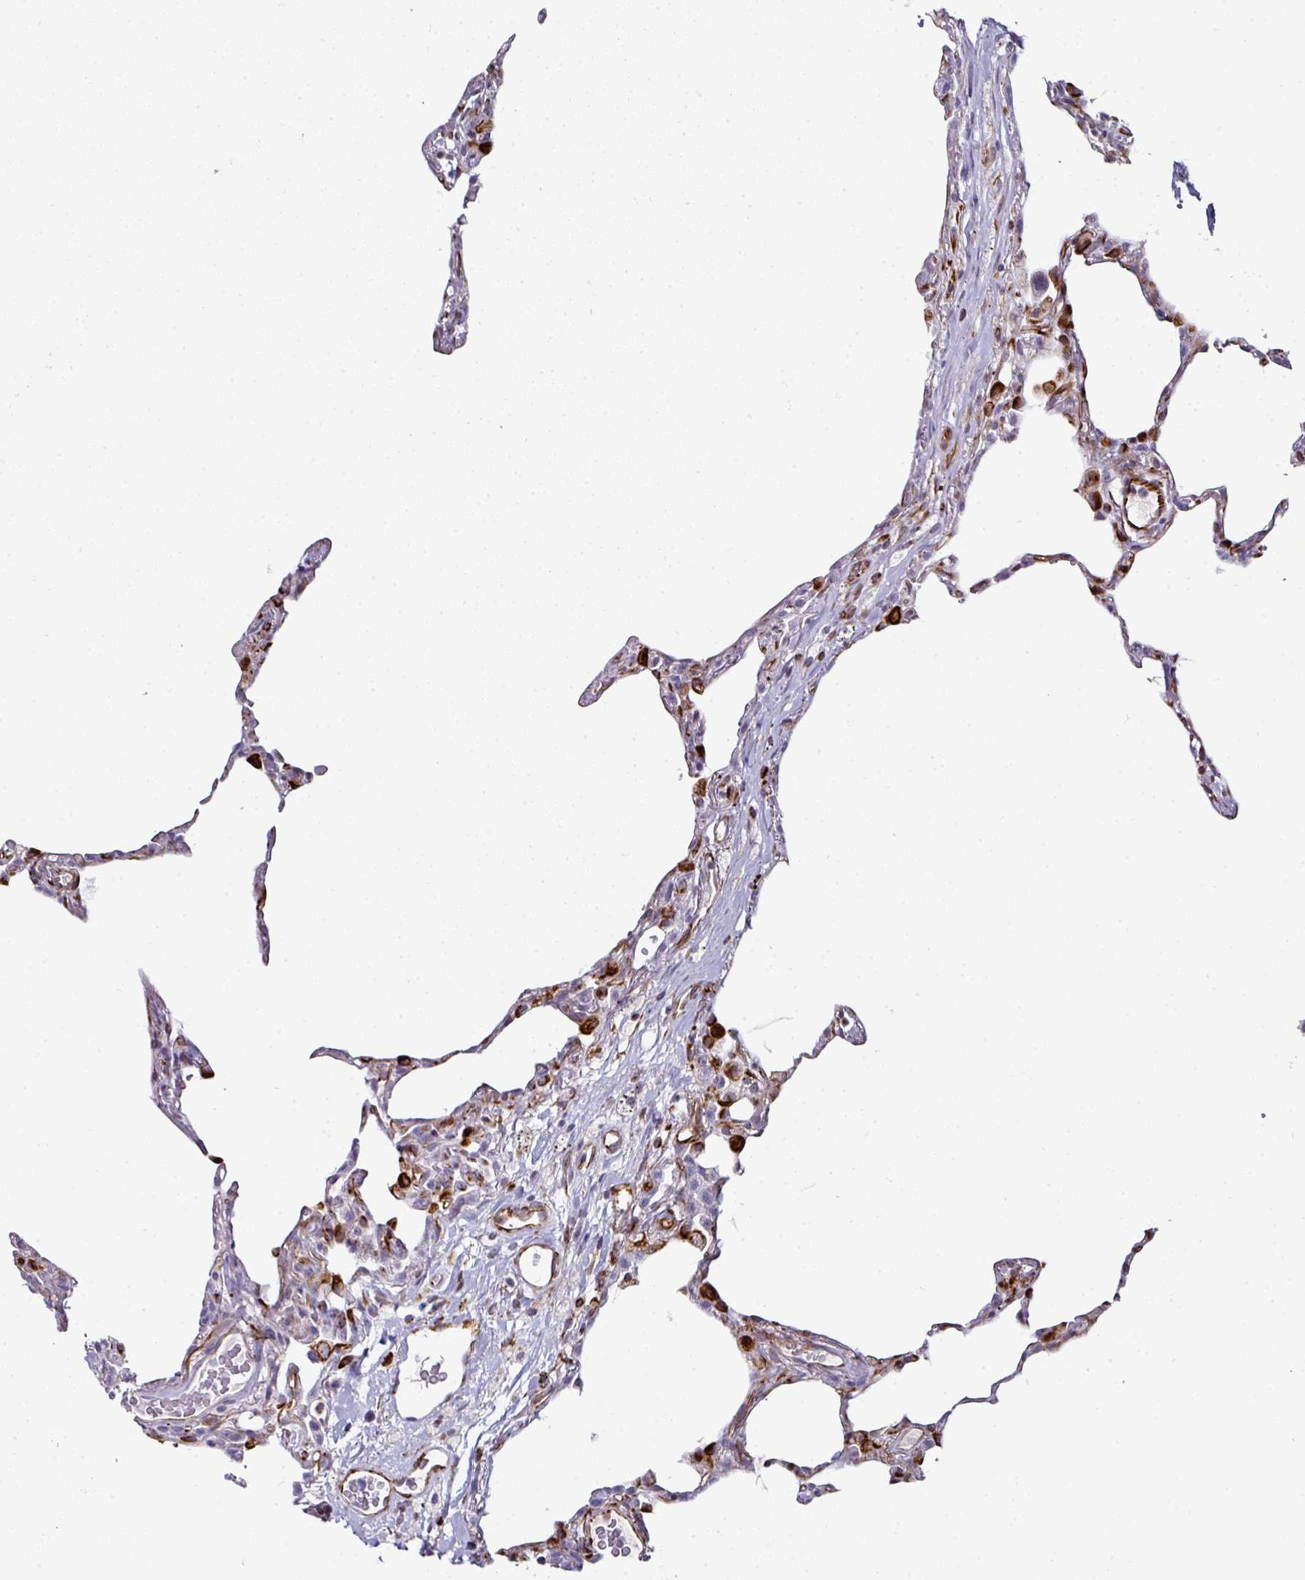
{"staining": {"intensity": "strong", "quantity": "<25%", "location": "cytoplasmic/membranous"}, "tissue": "lung", "cell_type": "Alveolar cells", "image_type": "normal", "snomed": [{"axis": "morphology", "description": "Normal tissue, NOS"}, {"axis": "topography", "description": "Lung"}], "caption": "Strong cytoplasmic/membranous positivity for a protein is seen in approximately <25% of alveolar cells of benign lung using IHC.", "gene": "TMPRSS9", "patient": {"sex": "female", "age": 57}}